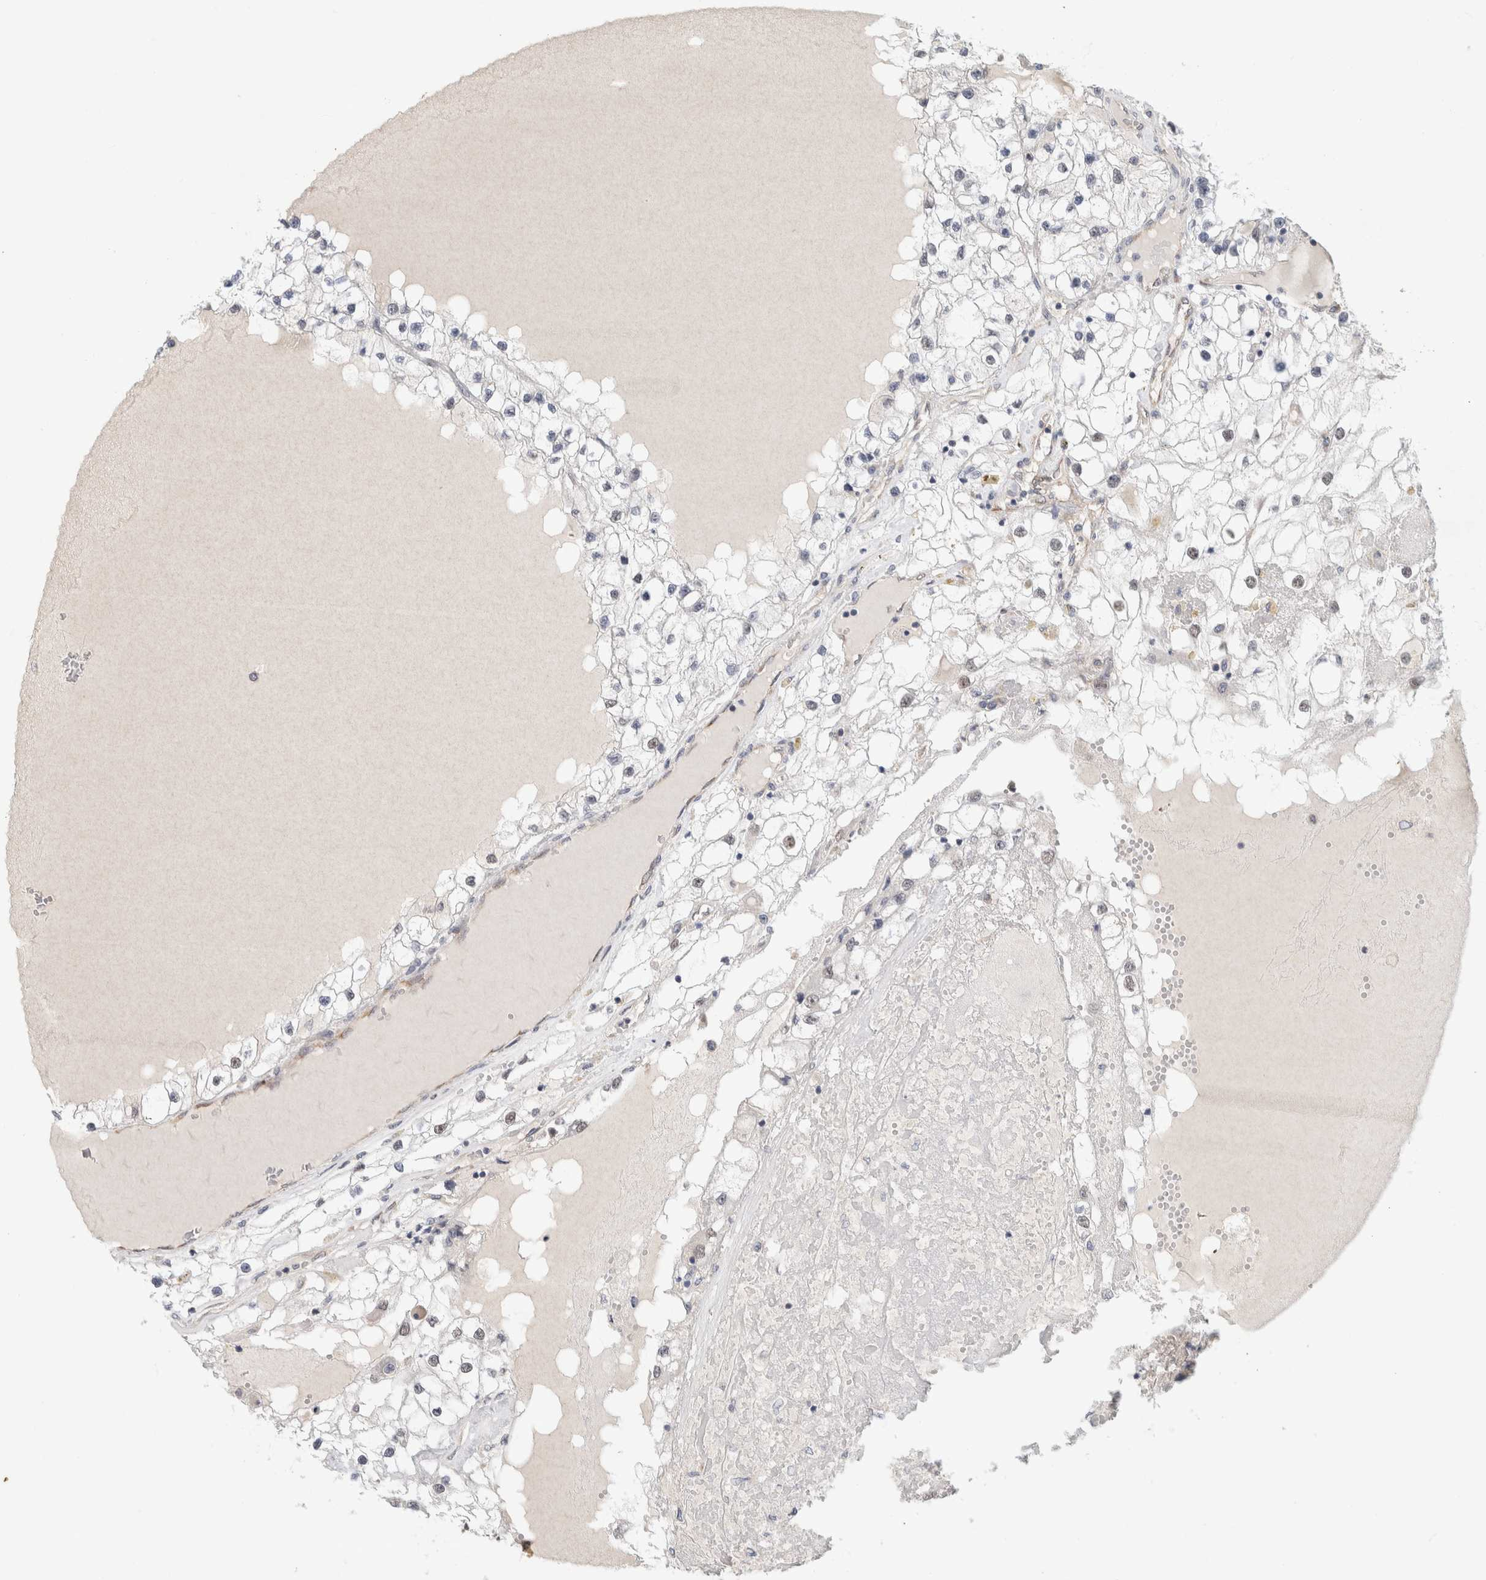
{"staining": {"intensity": "negative", "quantity": "none", "location": "none"}, "tissue": "renal cancer", "cell_type": "Tumor cells", "image_type": "cancer", "snomed": [{"axis": "morphology", "description": "Adenocarcinoma, NOS"}, {"axis": "topography", "description": "Kidney"}], "caption": "Immunohistochemical staining of renal cancer demonstrates no significant staining in tumor cells.", "gene": "EIF4G3", "patient": {"sex": "male", "age": 68}}